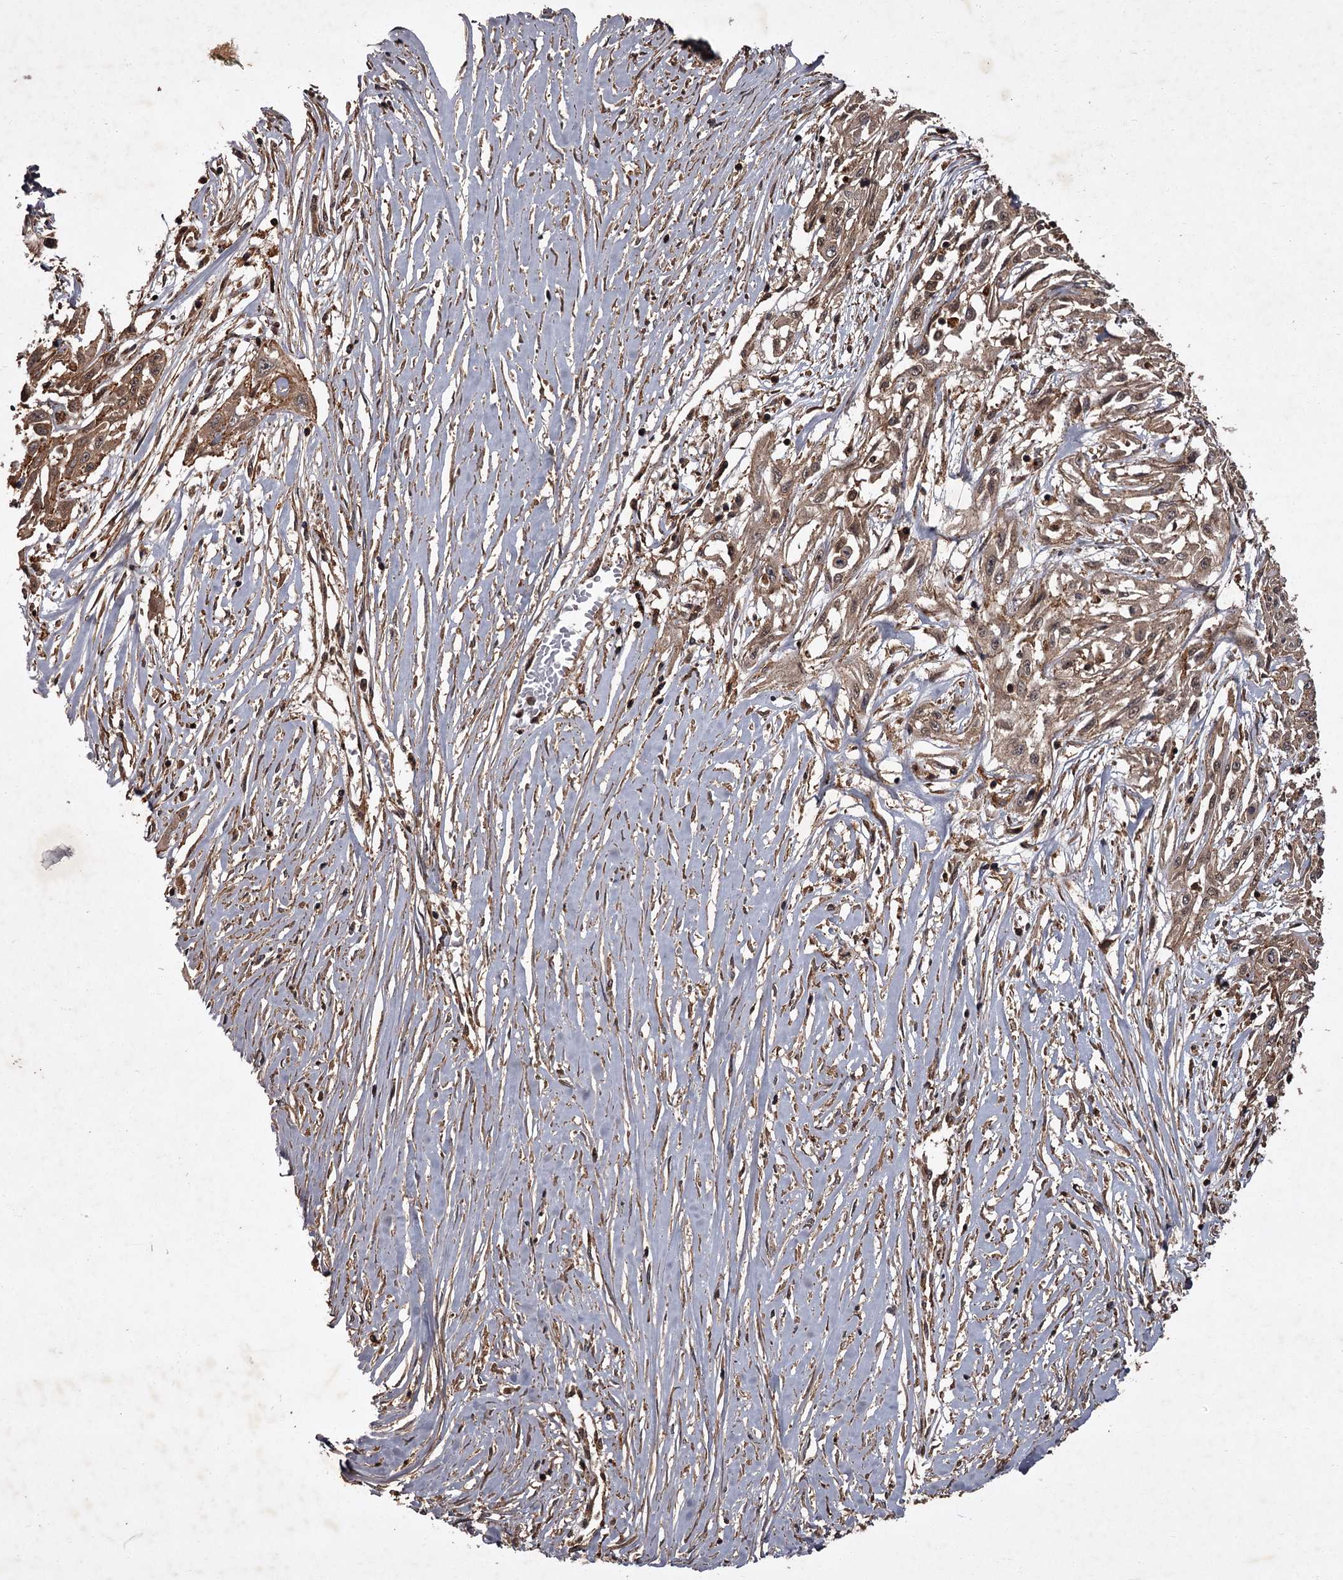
{"staining": {"intensity": "moderate", "quantity": ">75%", "location": "cytoplasmic/membranous,nuclear"}, "tissue": "skin cancer", "cell_type": "Tumor cells", "image_type": "cancer", "snomed": [{"axis": "morphology", "description": "Squamous cell carcinoma, NOS"}, {"axis": "morphology", "description": "Squamous cell carcinoma, metastatic, NOS"}, {"axis": "topography", "description": "Skin"}, {"axis": "topography", "description": "Lymph node"}], "caption": "Protein expression analysis of squamous cell carcinoma (skin) shows moderate cytoplasmic/membranous and nuclear positivity in approximately >75% of tumor cells. (Brightfield microscopy of DAB IHC at high magnification).", "gene": "TBC1D23", "patient": {"sex": "male", "age": 75}}